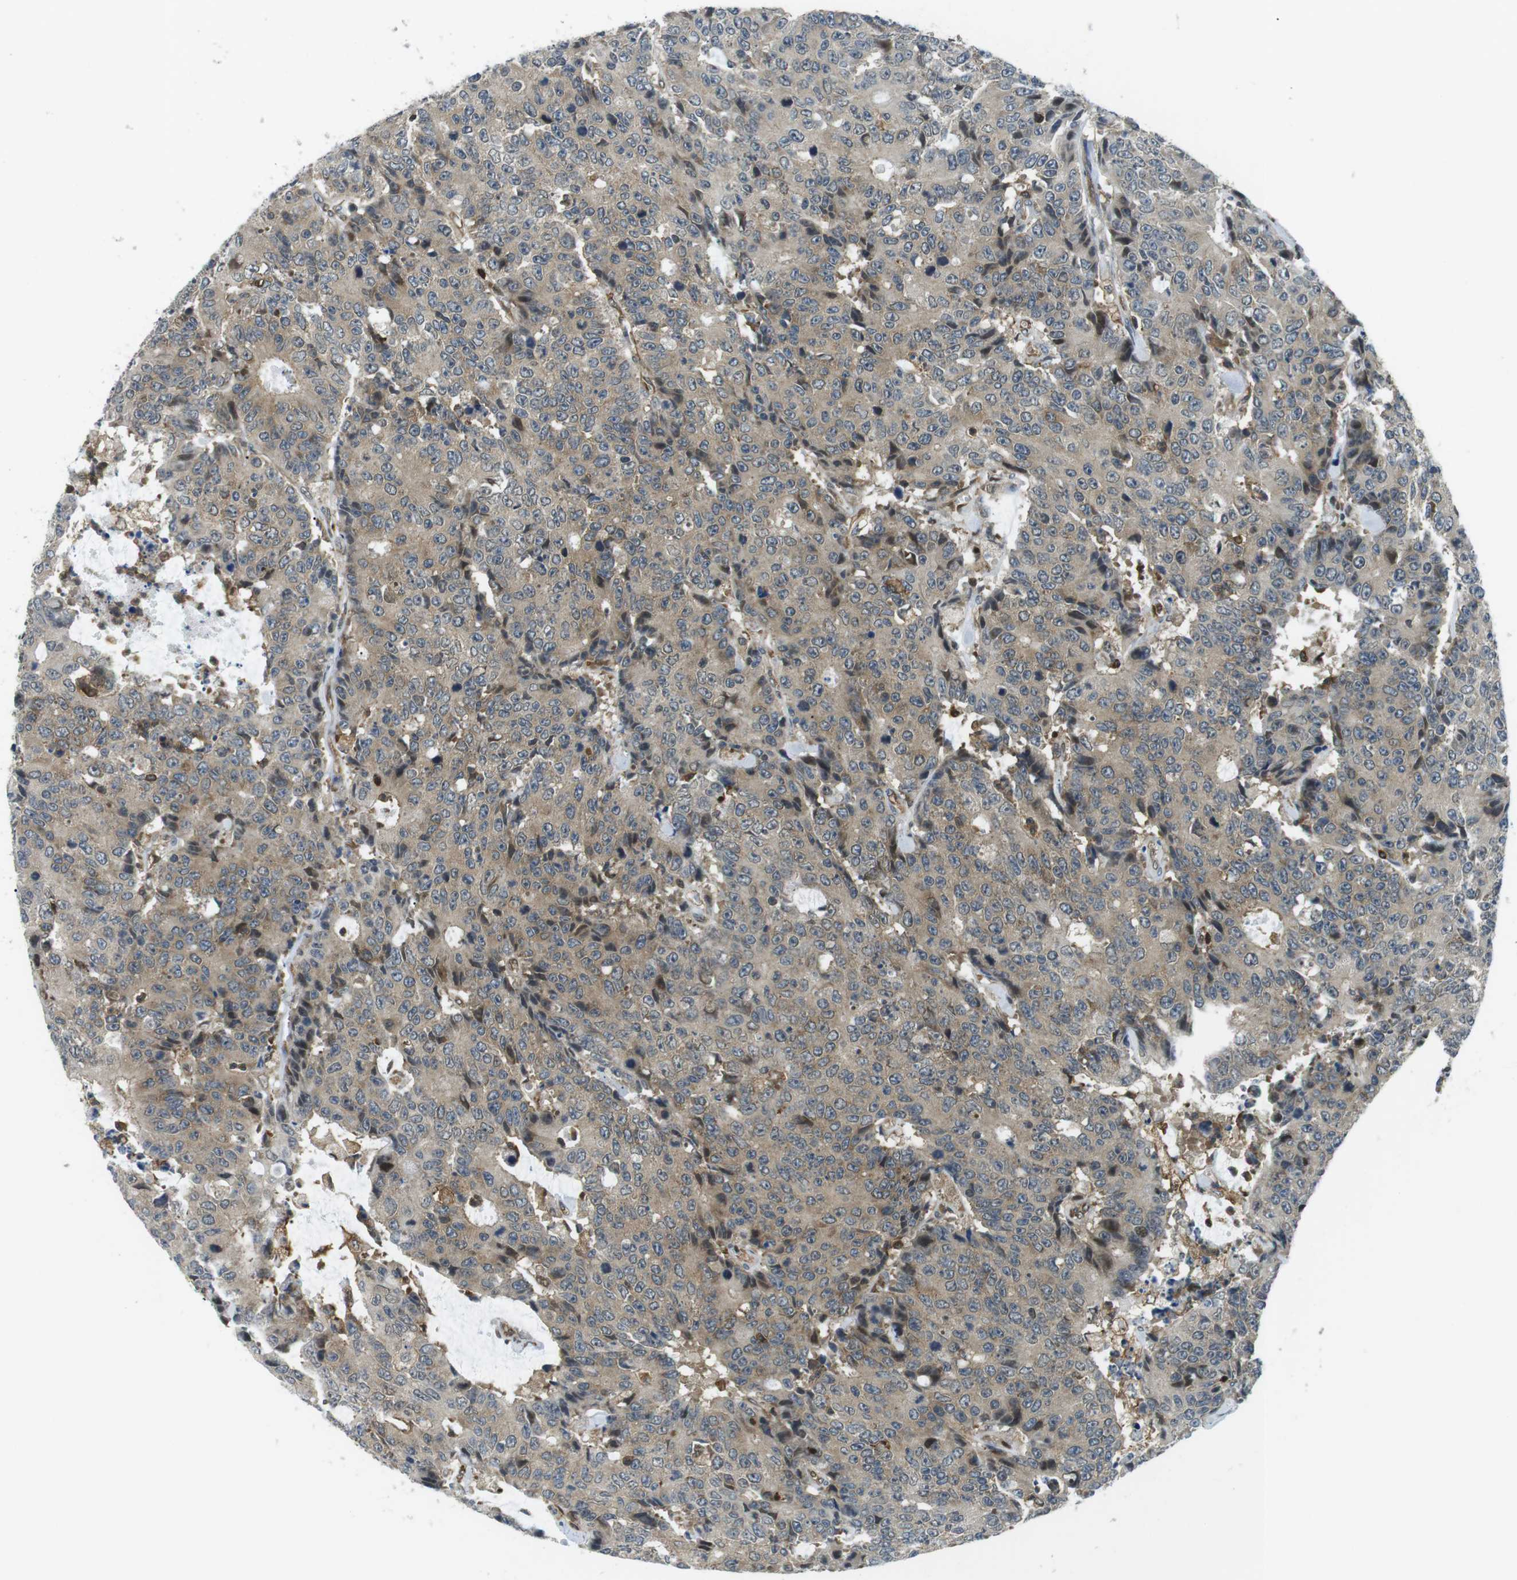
{"staining": {"intensity": "weak", "quantity": ">75%", "location": "cytoplasmic/membranous"}, "tissue": "colorectal cancer", "cell_type": "Tumor cells", "image_type": "cancer", "snomed": [{"axis": "morphology", "description": "Adenocarcinoma, NOS"}, {"axis": "topography", "description": "Colon"}], "caption": "Immunohistochemical staining of human colorectal adenocarcinoma shows low levels of weak cytoplasmic/membranous protein expression in about >75% of tumor cells.", "gene": "STK10", "patient": {"sex": "female", "age": 86}}